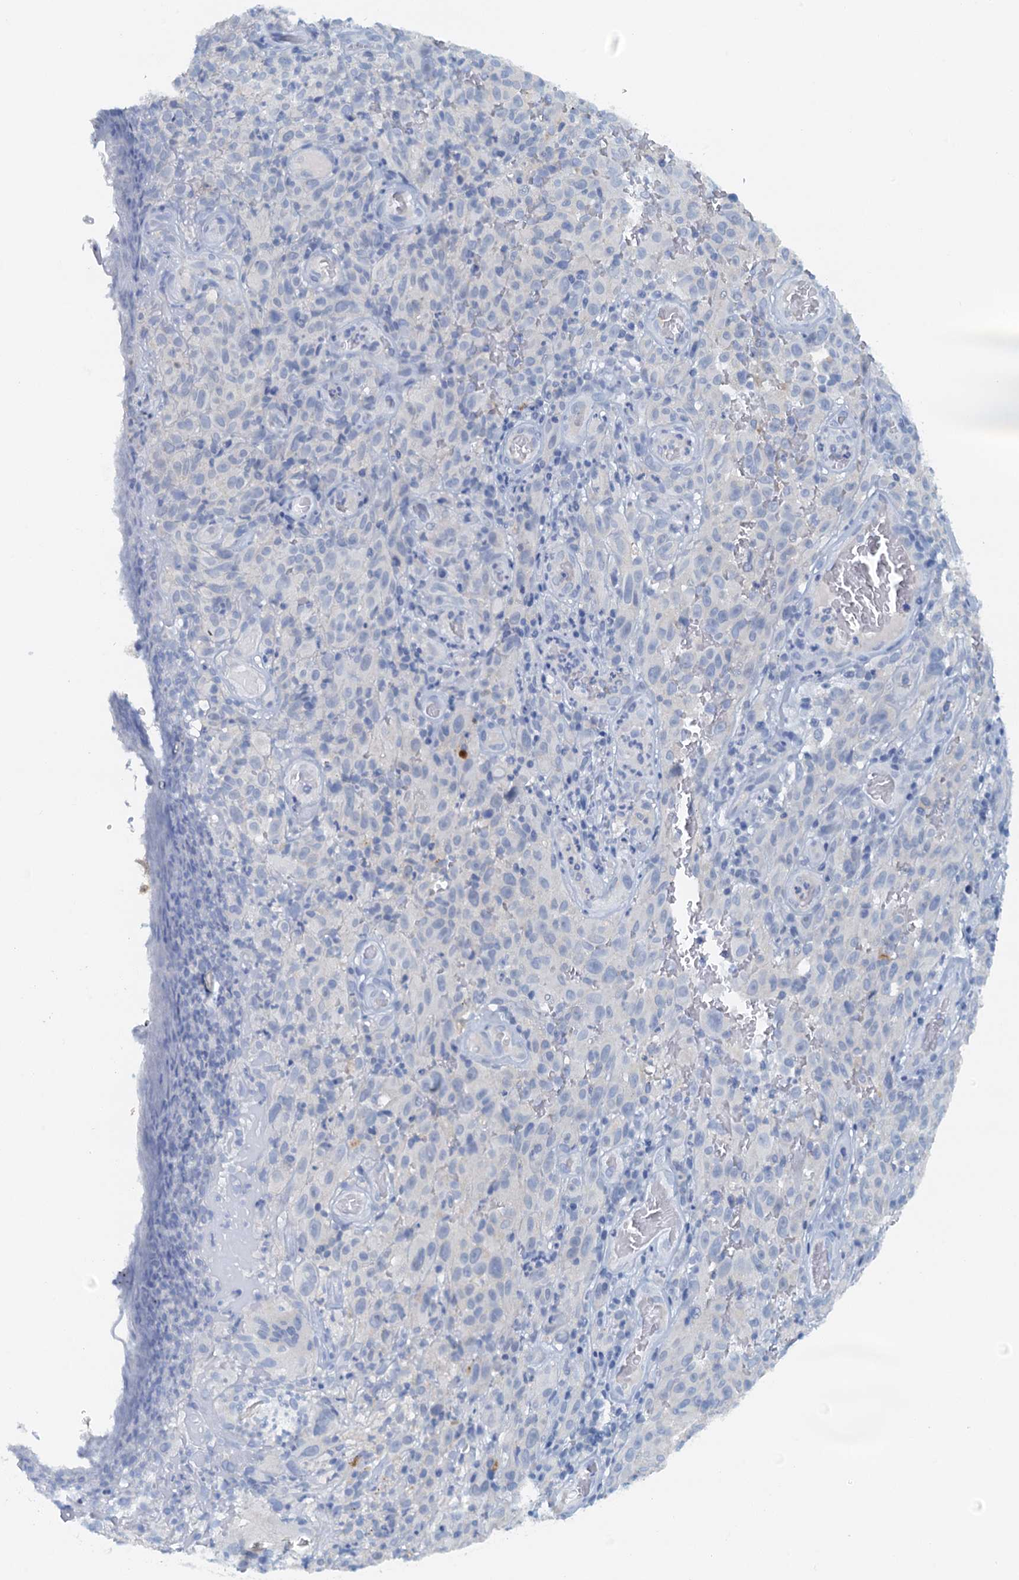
{"staining": {"intensity": "negative", "quantity": "none", "location": "none"}, "tissue": "melanoma", "cell_type": "Tumor cells", "image_type": "cancer", "snomed": [{"axis": "morphology", "description": "Malignant melanoma, NOS"}, {"axis": "topography", "description": "Skin"}], "caption": "A high-resolution micrograph shows IHC staining of melanoma, which exhibits no significant staining in tumor cells.", "gene": "DTD1", "patient": {"sex": "female", "age": 82}}